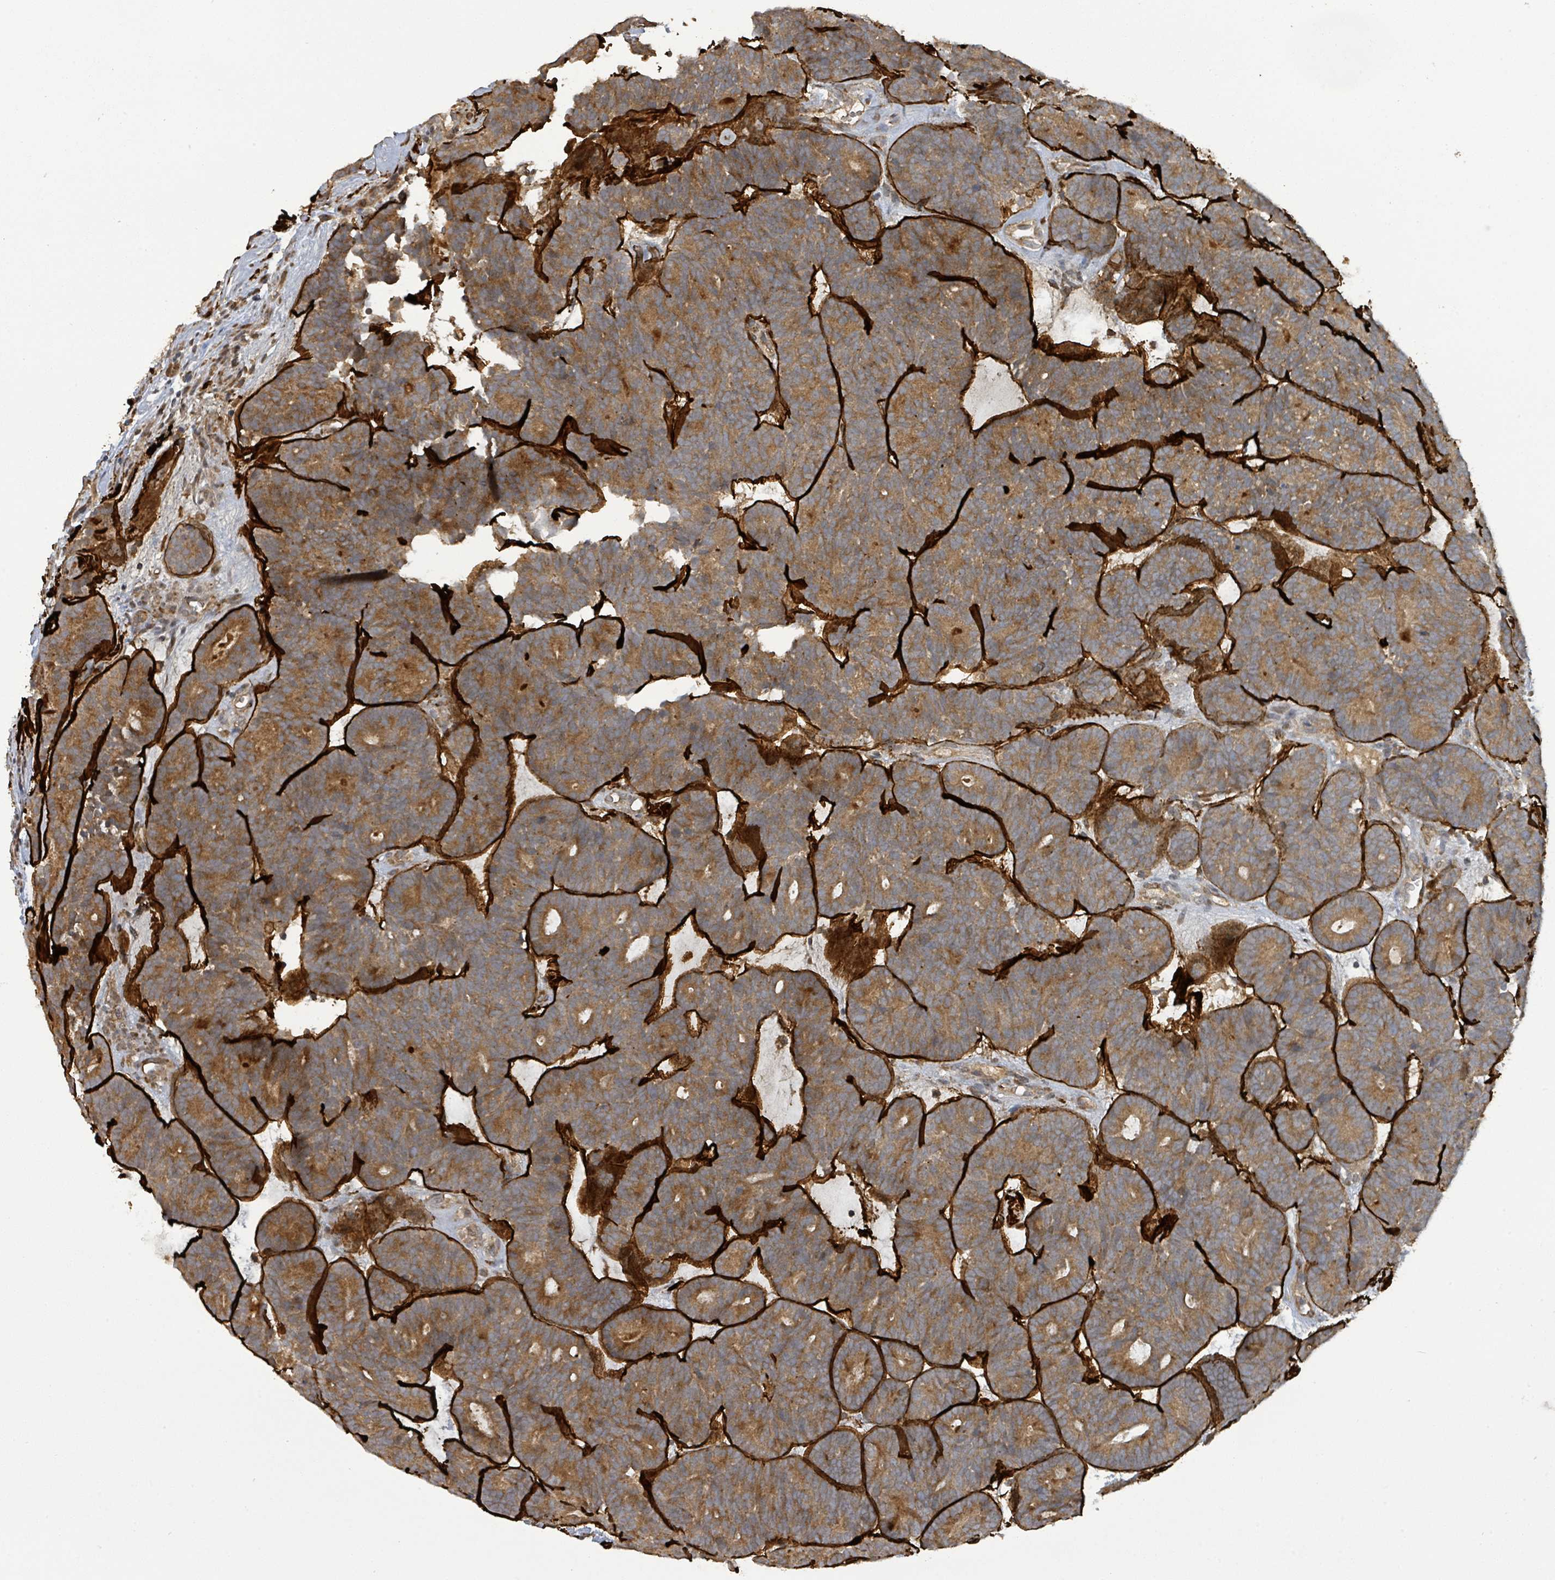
{"staining": {"intensity": "strong", "quantity": ">75%", "location": "cytoplasmic/membranous"}, "tissue": "head and neck cancer", "cell_type": "Tumor cells", "image_type": "cancer", "snomed": [{"axis": "morphology", "description": "Adenocarcinoma, NOS"}, {"axis": "topography", "description": "Head-Neck"}], "caption": "Protein expression analysis of human head and neck cancer reveals strong cytoplasmic/membranous staining in about >75% of tumor cells. Immunohistochemistry (ihc) stains the protein in brown and the nuclei are stained blue.", "gene": "STARD4", "patient": {"sex": "female", "age": 81}}